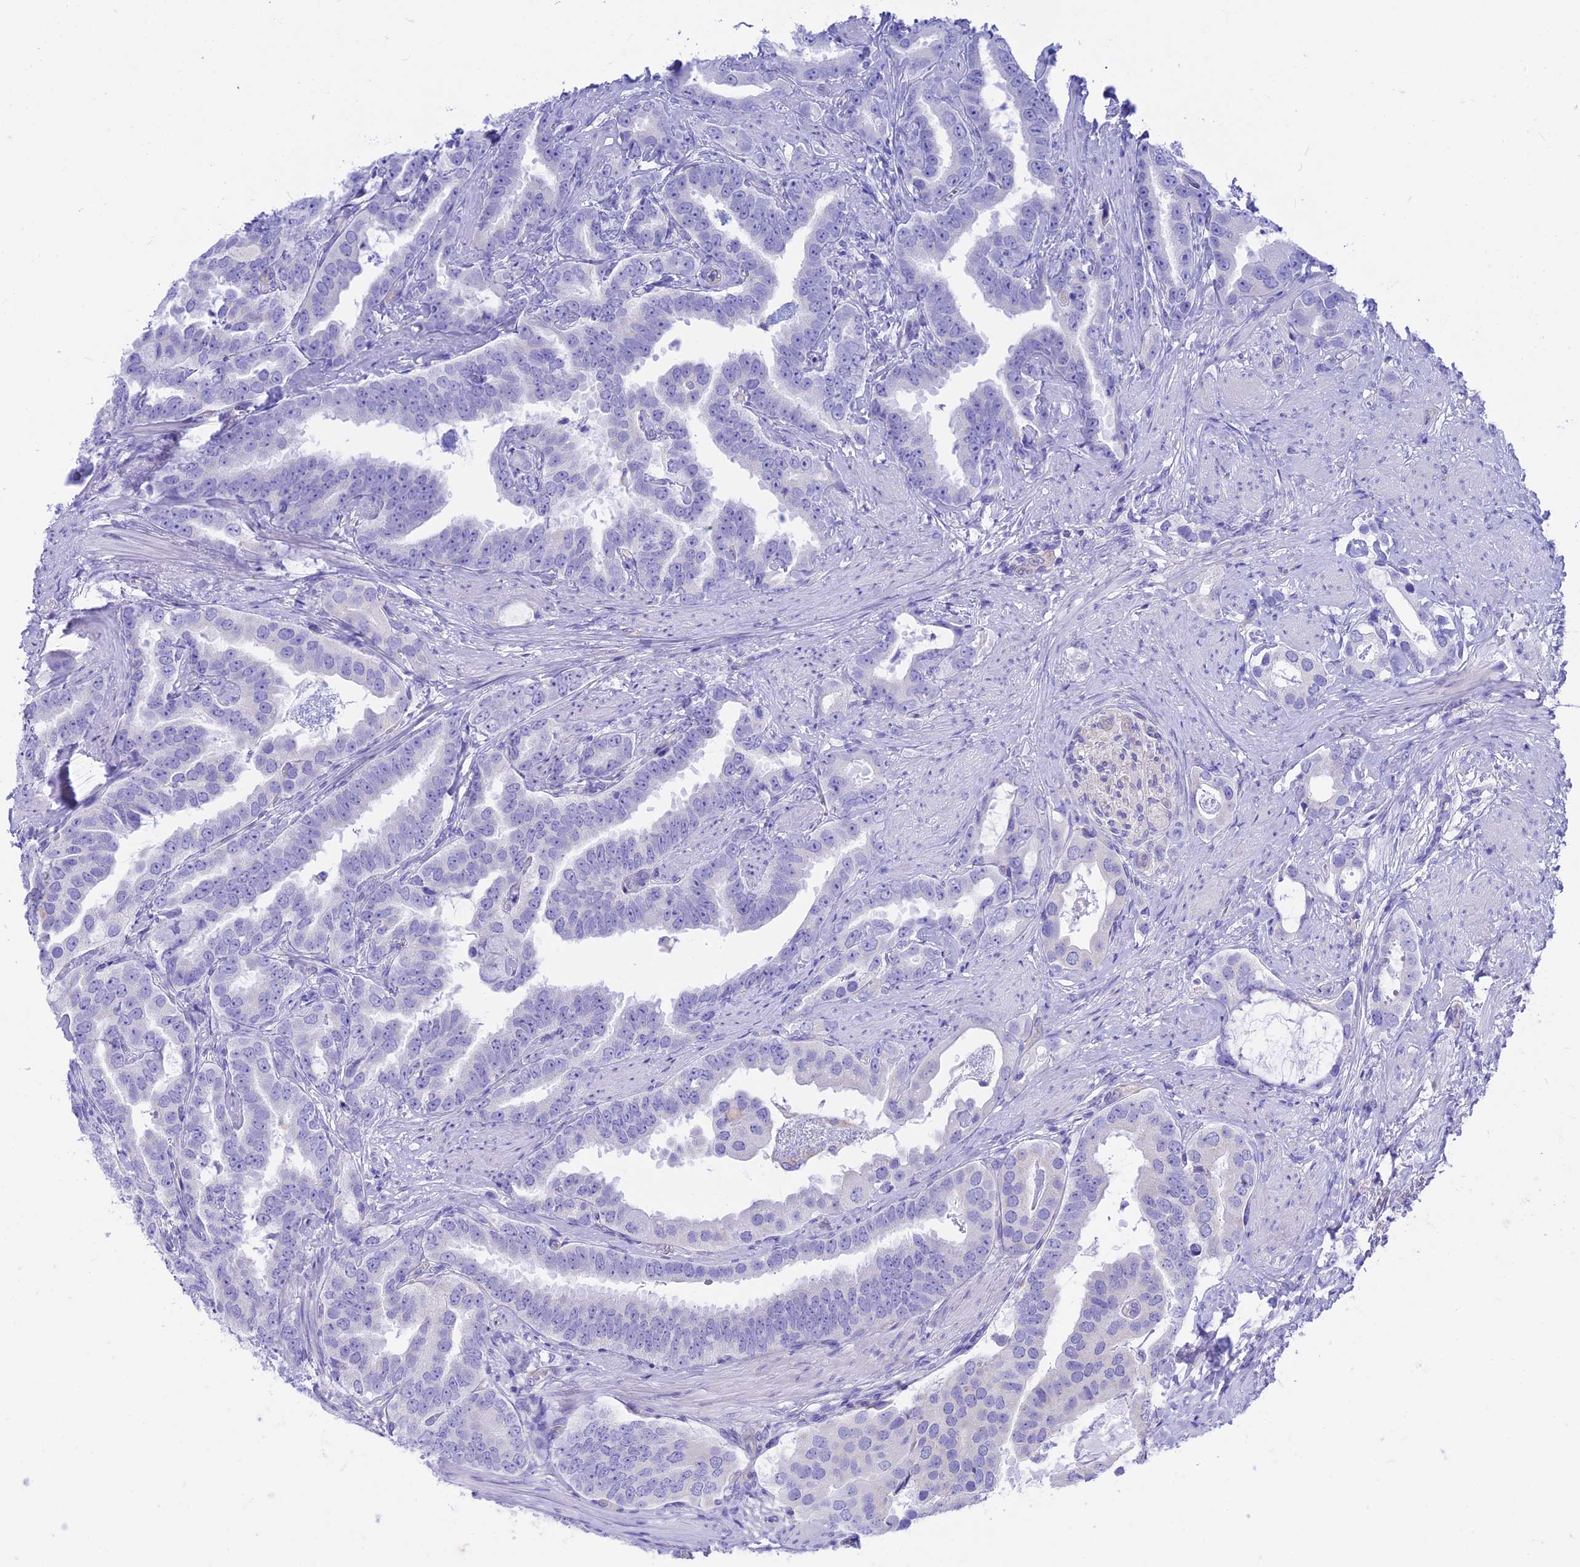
{"staining": {"intensity": "negative", "quantity": "none", "location": "none"}, "tissue": "prostate cancer", "cell_type": "Tumor cells", "image_type": "cancer", "snomed": [{"axis": "morphology", "description": "Adenocarcinoma, Low grade"}, {"axis": "topography", "description": "Prostate"}], "caption": "Micrograph shows no significant protein expression in tumor cells of prostate cancer.", "gene": "GNGT2", "patient": {"sex": "male", "age": 71}}